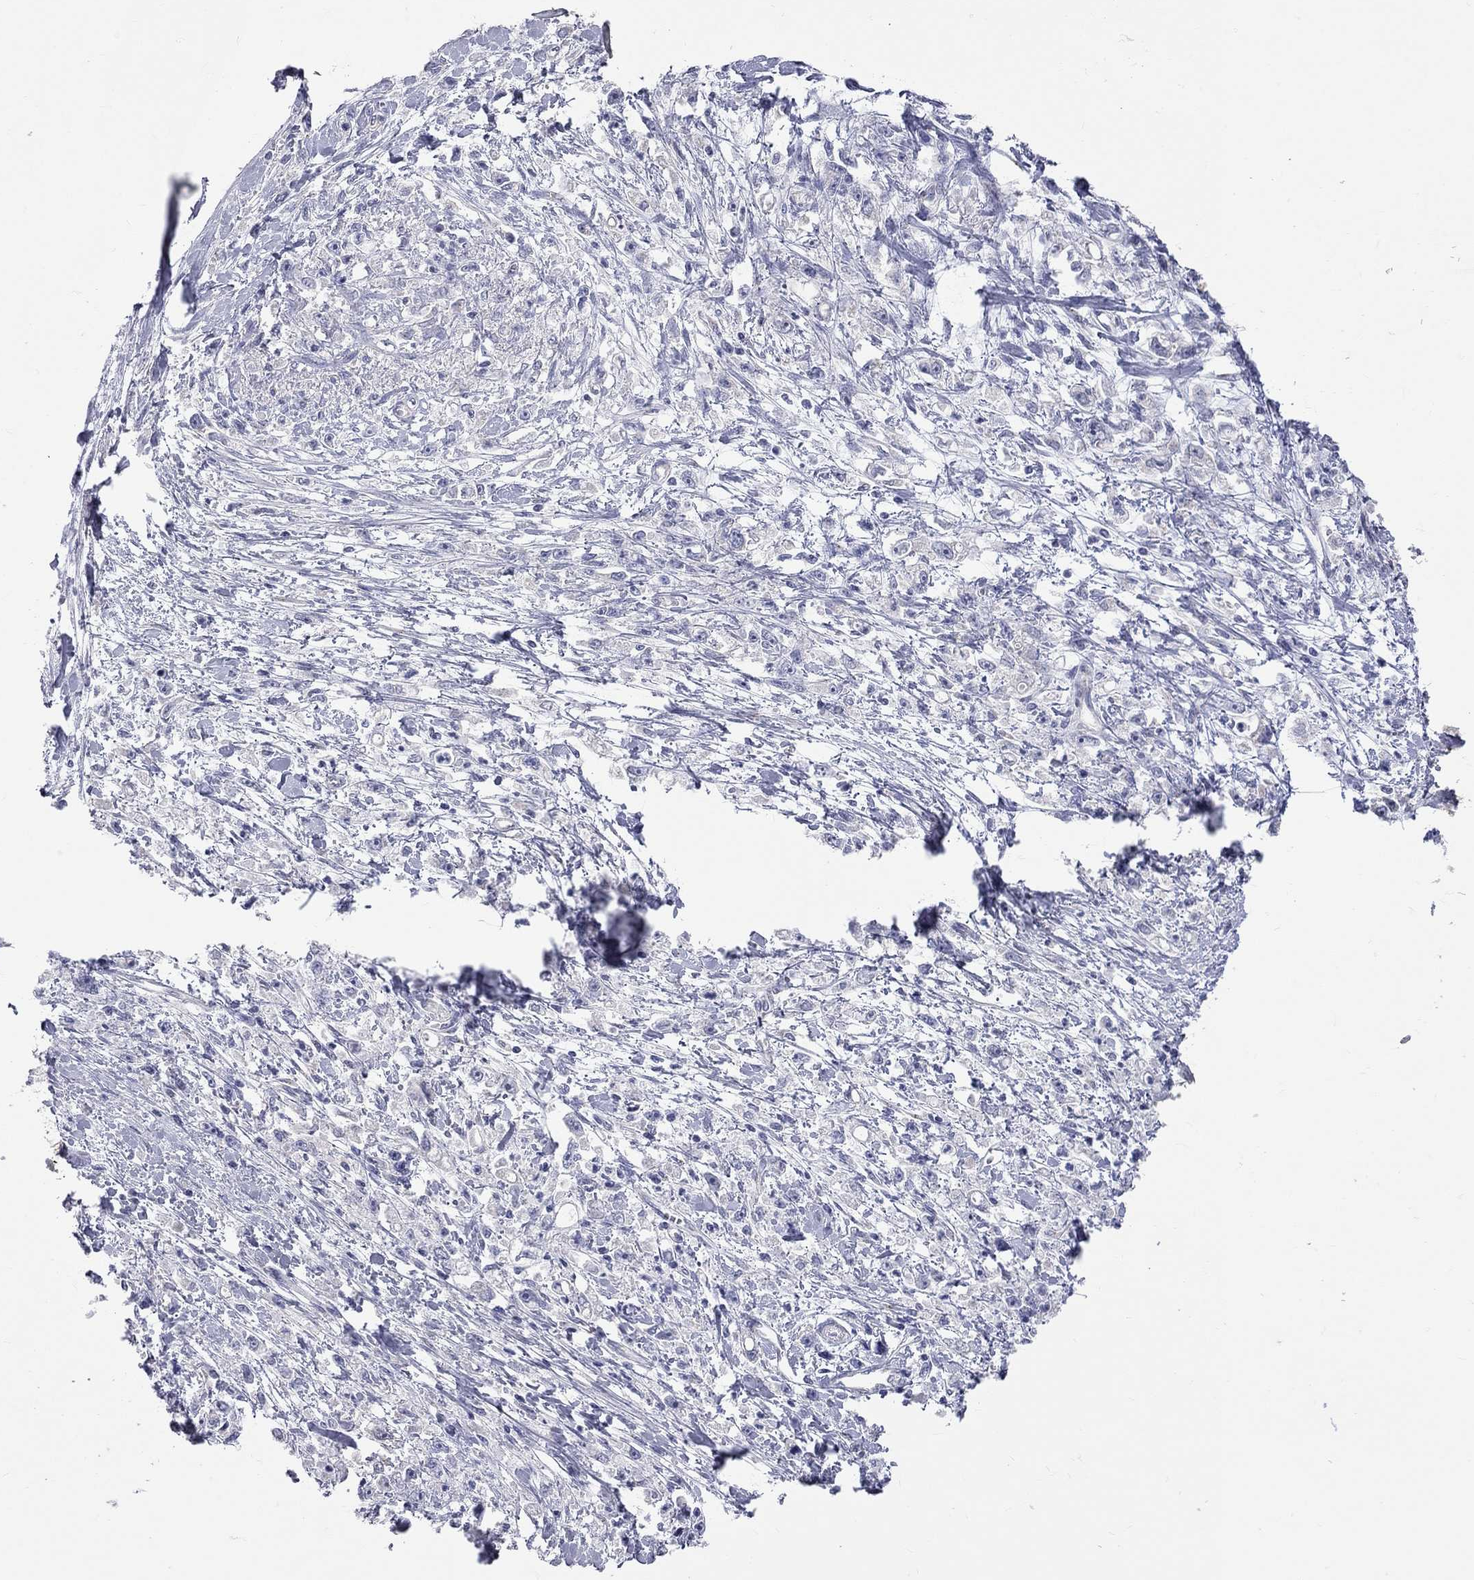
{"staining": {"intensity": "negative", "quantity": "none", "location": "none"}, "tissue": "stomach cancer", "cell_type": "Tumor cells", "image_type": "cancer", "snomed": [{"axis": "morphology", "description": "Adenocarcinoma, NOS"}, {"axis": "topography", "description": "Stomach"}], "caption": "Tumor cells show no significant positivity in adenocarcinoma (stomach). The staining is performed using DAB (3,3'-diaminobenzidine) brown chromogen with nuclei counter-stained in using hematoxylin.", "gene": "OPRK1", "patient": {"sex": "female", "age": 59}}